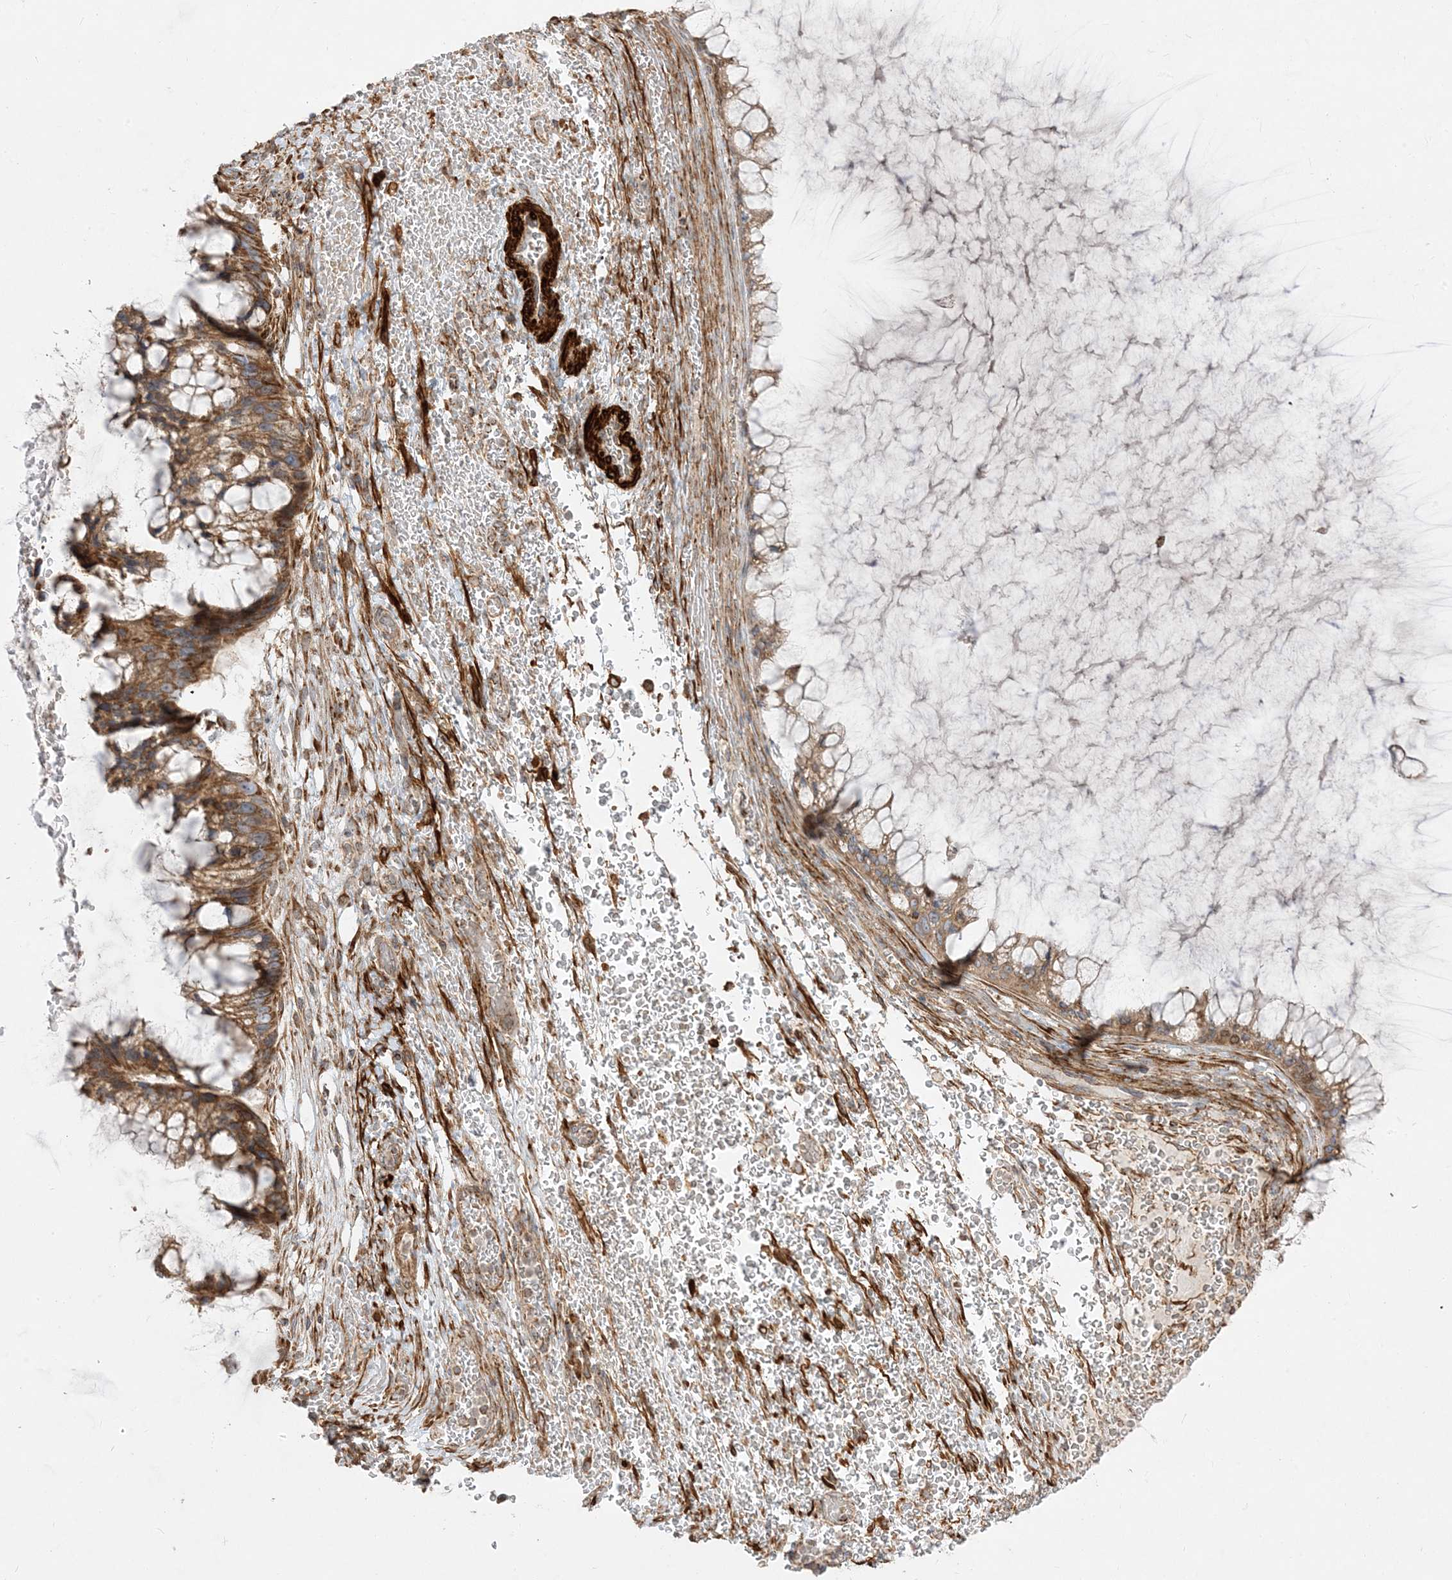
{"staining": {"intensity": "moderate", "quantity": ">75%", "location": "cytoplasmic/membranous"}, "tissue": "ovarian cancer", "cell_type": "Tumor cells", "image_type": "cancer", "snomed": [{"axis": "morphology", "description": "Cystadenocarcinoma, mucinous, NOS"}, {"axis": "topography", "description": "Ovary"}], "caption": "Immunohistochemical staining of ovarian cancer (mucinous cystadenocarcinoma) demonstrates moderate cytoplasmic/membranous protein expression in approximately >75% of tumor cells.", "gene": "AARS2", "patient": {"sex": "female", "age": 37}}